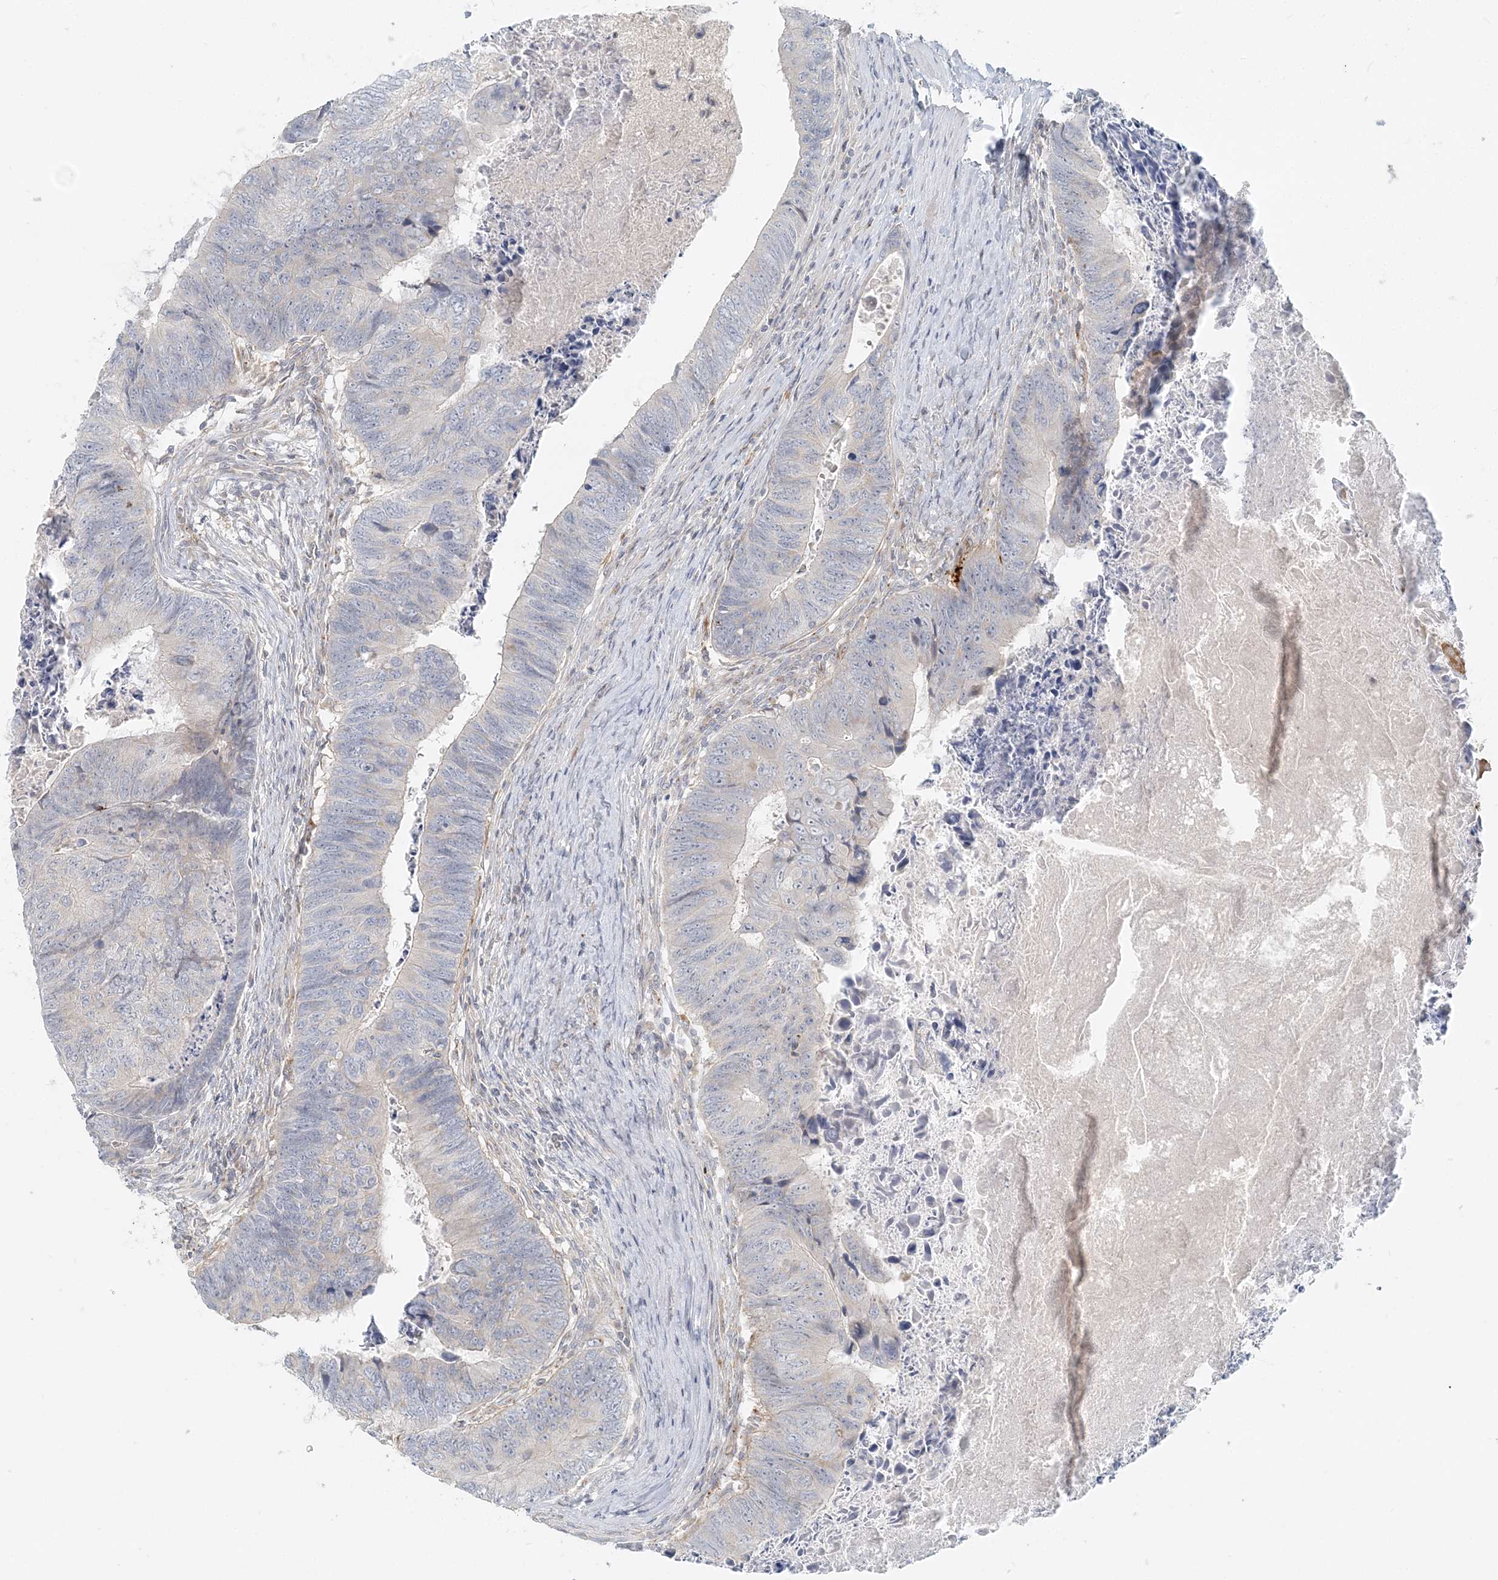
{"staining": {"intensity": "negative", "quantity": "none", "location": "none"}, "tissue": "colorectal cancer", "cell_type": "Tumor cells", "image_type": "cancer", "snomed": [{"axis": "morphology", "description": "Adenocarcinoma, NOS"}, {"axis": "topography", "description": "Colon"}], "caption": "Tumor cells show no significant staining in colorectal adenocarcinoma.", "gene": "NAA11", "patient": {"sex": "female", "age": 67}}